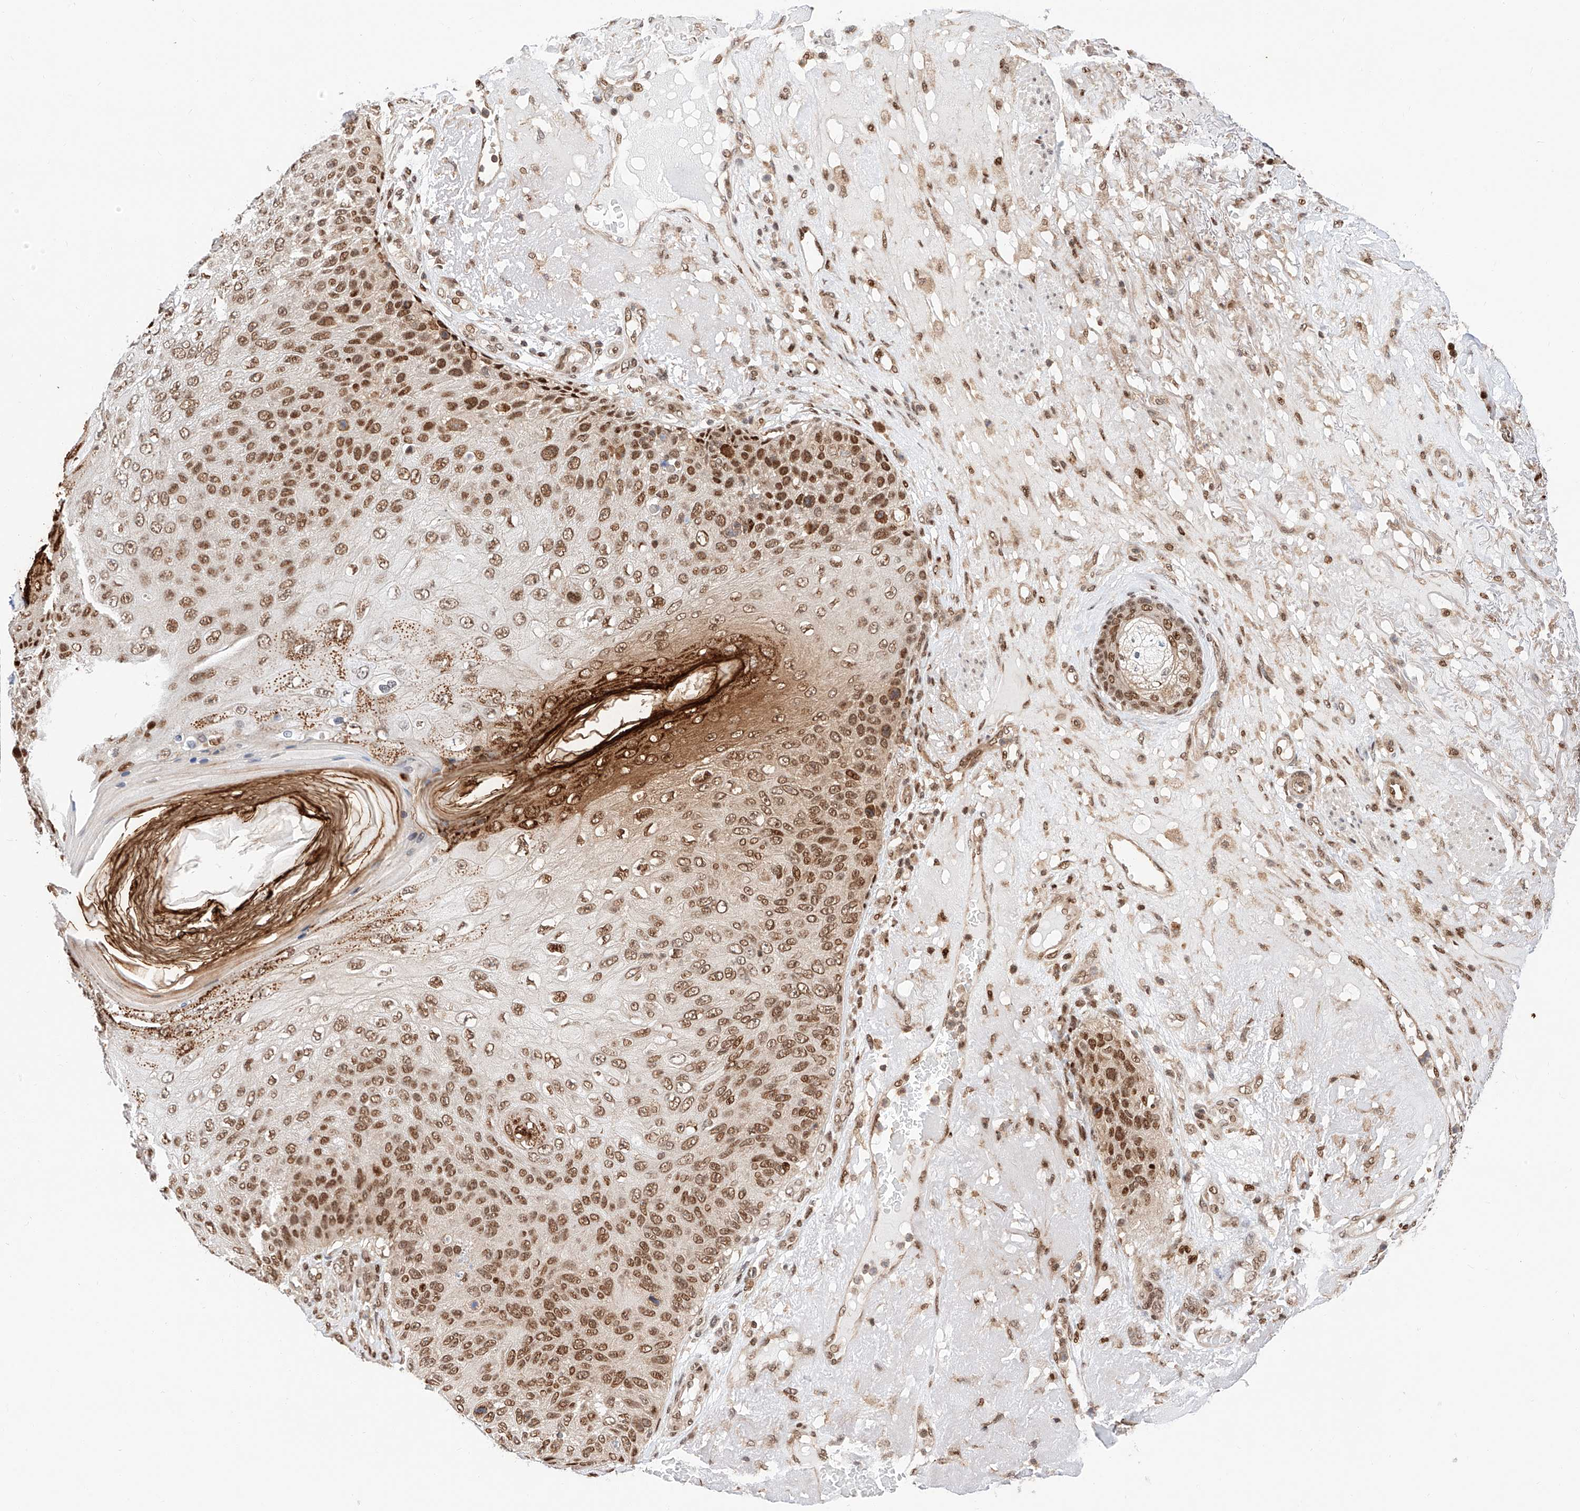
{"staining": {"intensity": "strong", "quantity": ">75%", "location": "nuclear"}, "tissue": "skin cancer", "cell_type": "Tumor cells", "image_type": "cancer", "snomed": [{"axis": "morphology", "description": "Squamous cell carcinoma, NOS"}, {"axis": "topography", "description": "Skin"}], "caption": "Immunohistochemical staining of skin cancer (squamous cell carcinoma) exhibits high levels of strong nuclear protein expression in about >75% of tumor cells.", "gene": "HDAC9", "patient": {"sex": "female", "age": 88}}